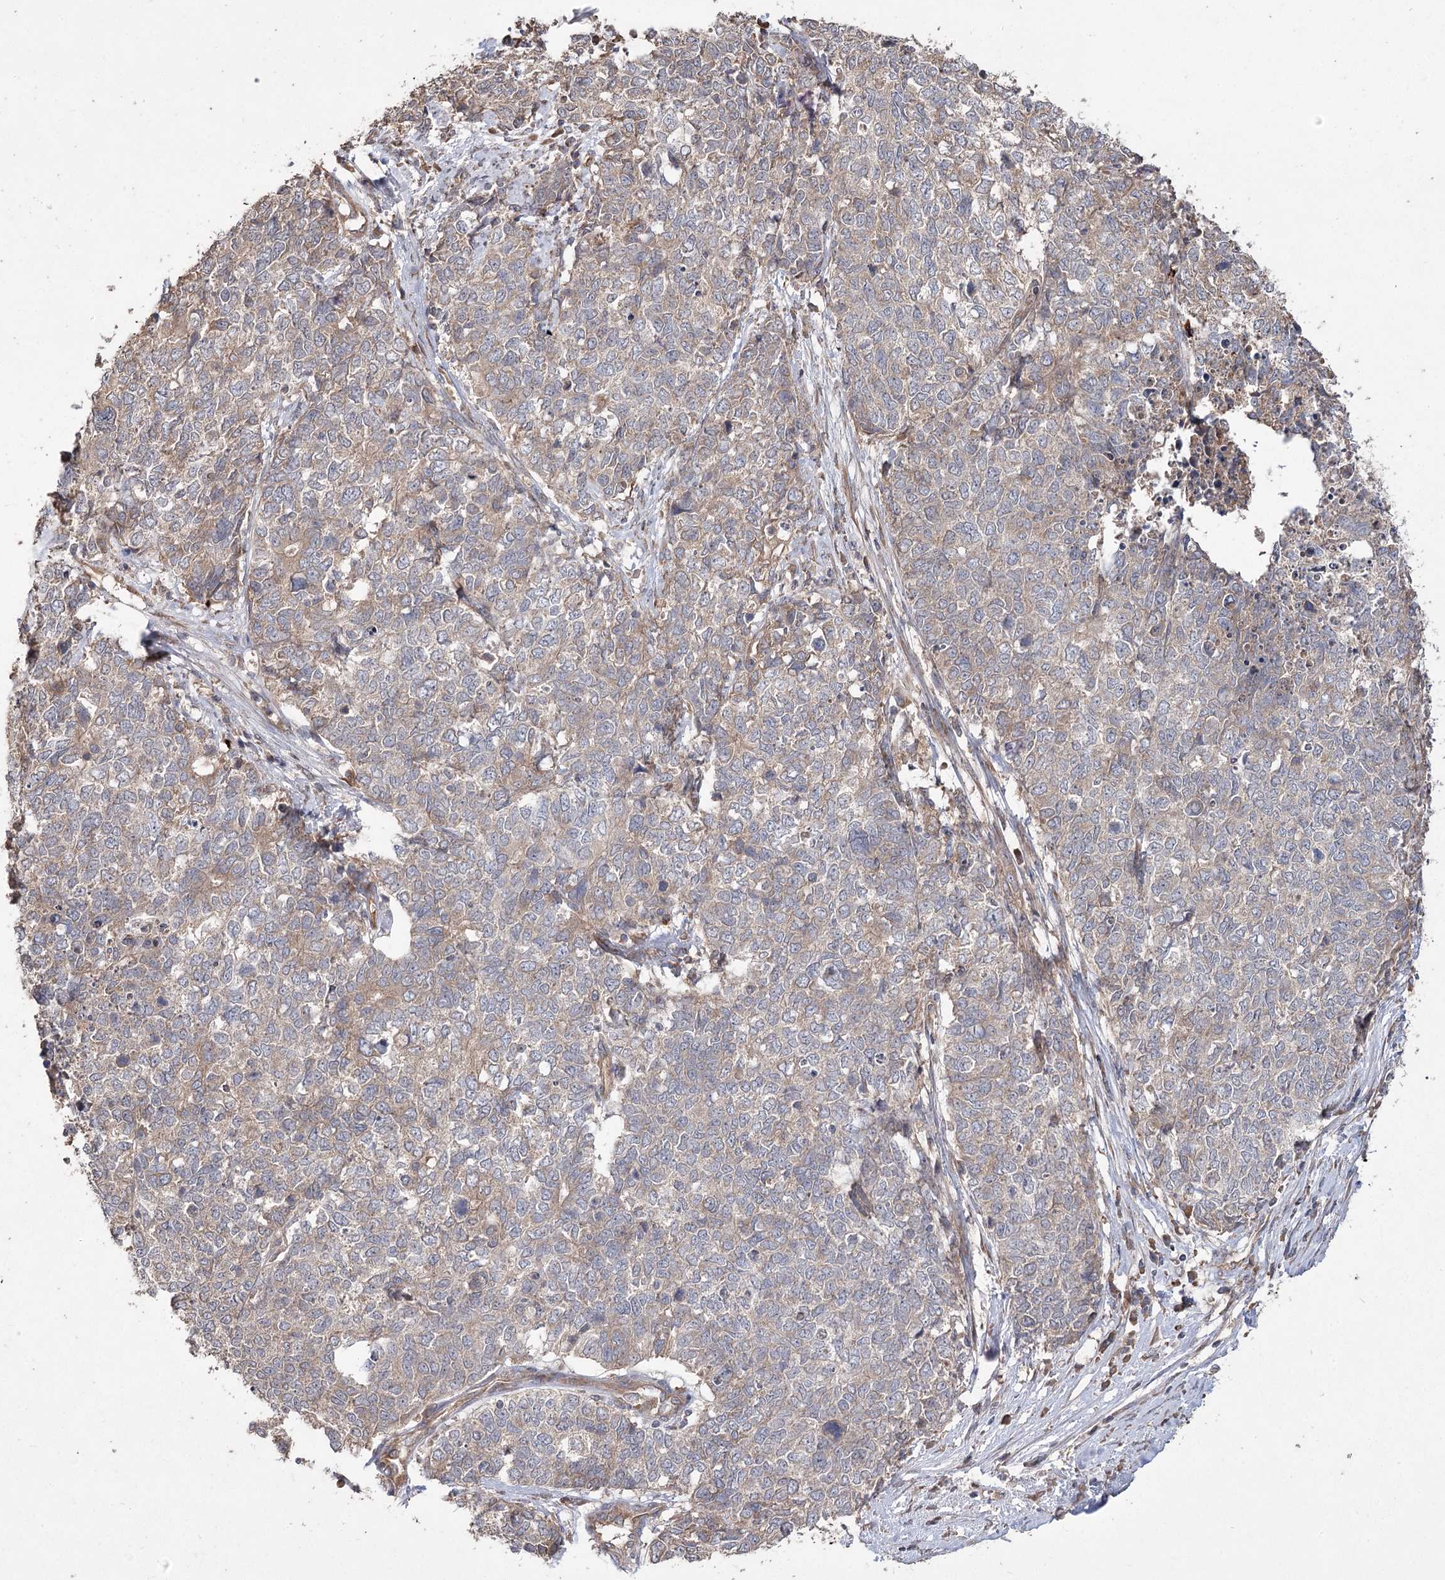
{"staining": {"intensity": "weak", "quantity": "<25%", "location": "cytoplasmic/membranous"}, "tissue": "cervical cancer", "cell_type": "Tumor cells", "image_type": "cancer", "snomed": [{"axis": "morphology", "description": "Squamous cell carcinoma, NOS"}, {"axis": "topography", "description": "Cervix"}], "caption": "Tumor cells show no significant protein positivity in cervical cancer.", "gene": "RIN2", "patient": {"sex": "female", "age": 63}}